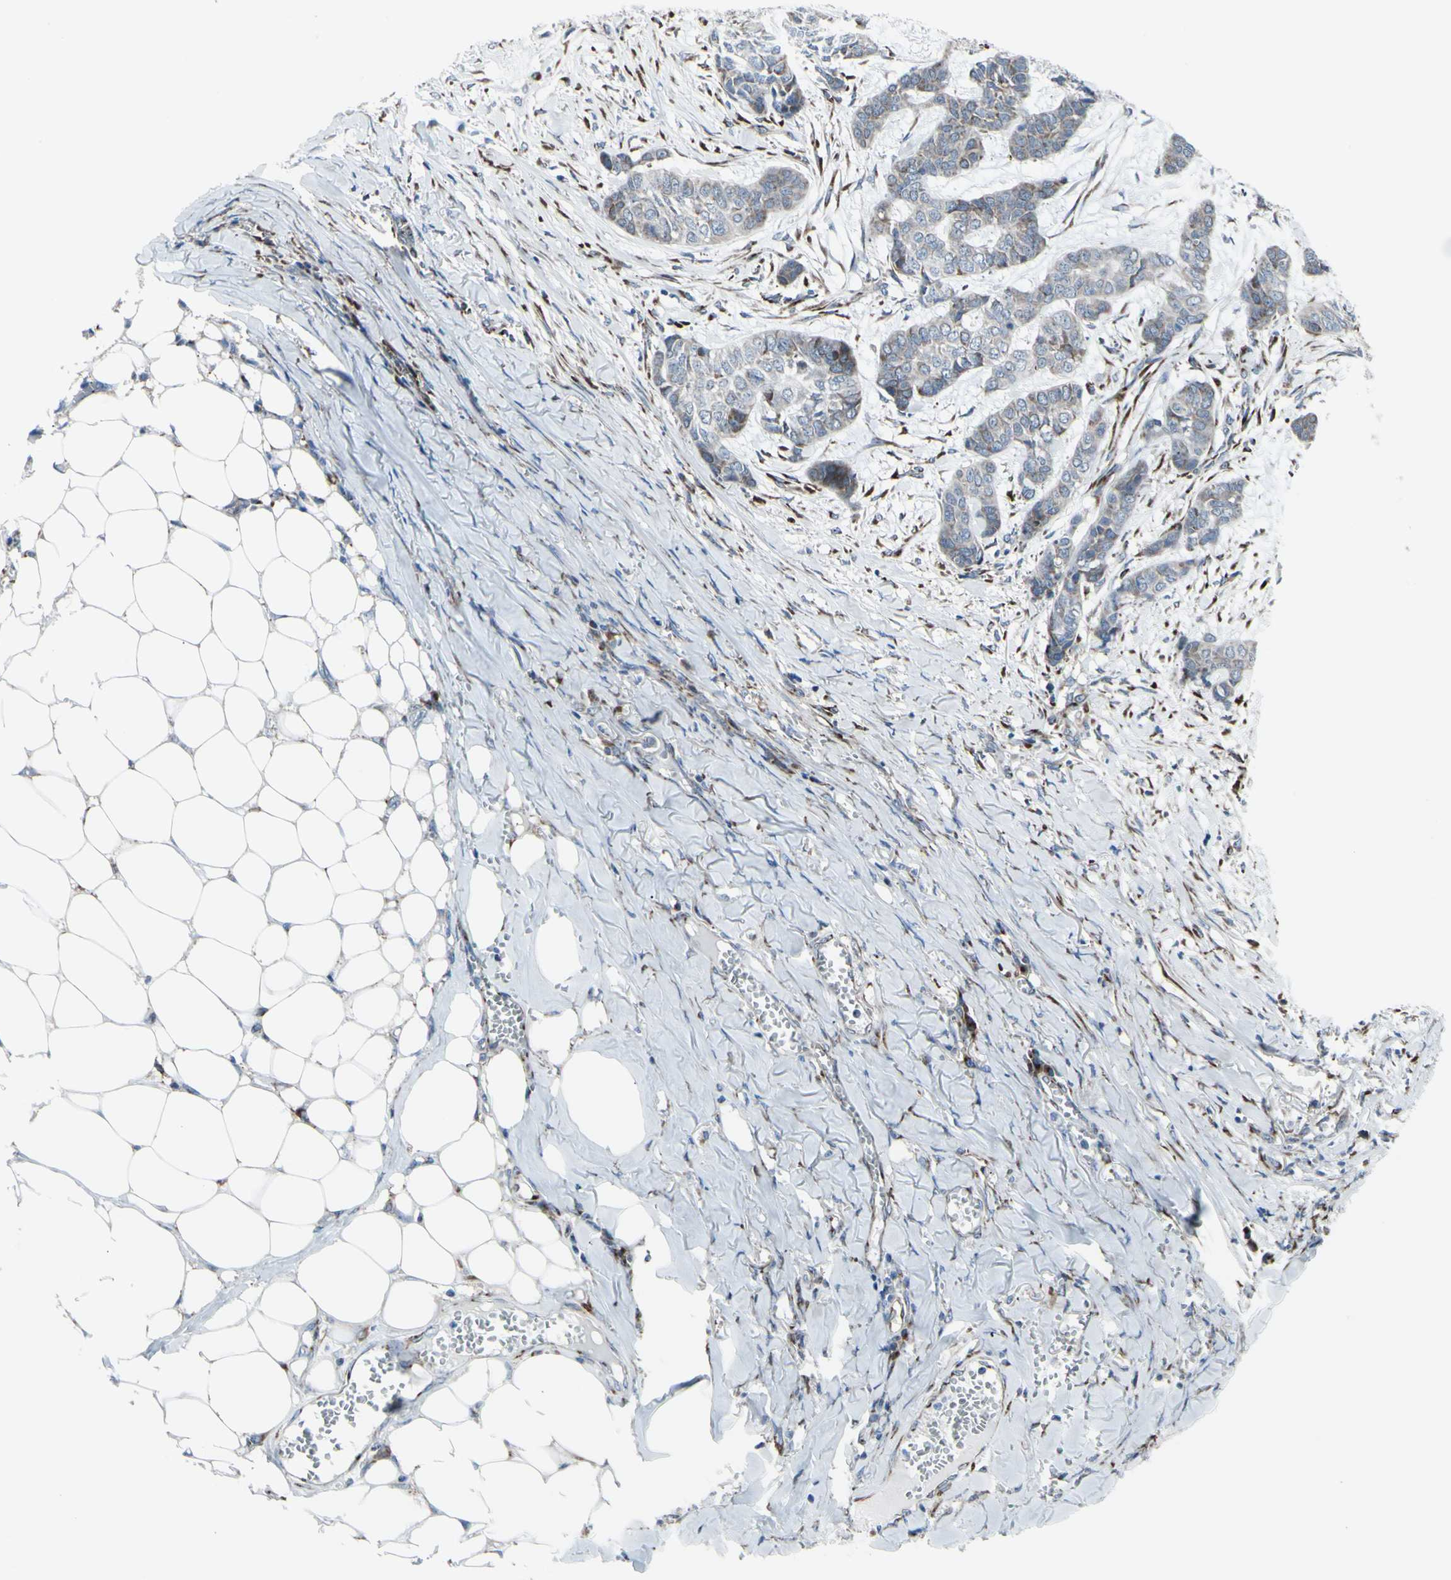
{"staining": {"intensity": "moderate", "quantity": "25%-75%", "location": "cytoplasmic/membranous"}, "tissue": "skin cancer", "cell_type": "Tumor cells", "image_type": "cancer", "snomed": [{"axis": "morphology", "description": "Basal cell carcinoma"}, {"axis": "topography", "description": "Skin"}], "caption": "Moderate cytoplasmic/membranous staining is seen in about 25%-75% of tumor cells in skin cancer (basal cell carcinoma). The staining is performed using DAB brown chromogen to label protein expression. The nuclei are counter-stained blue using hematoxylin.", "gene": "GLG1", "patient": {"sex": "female", "age": 64}}